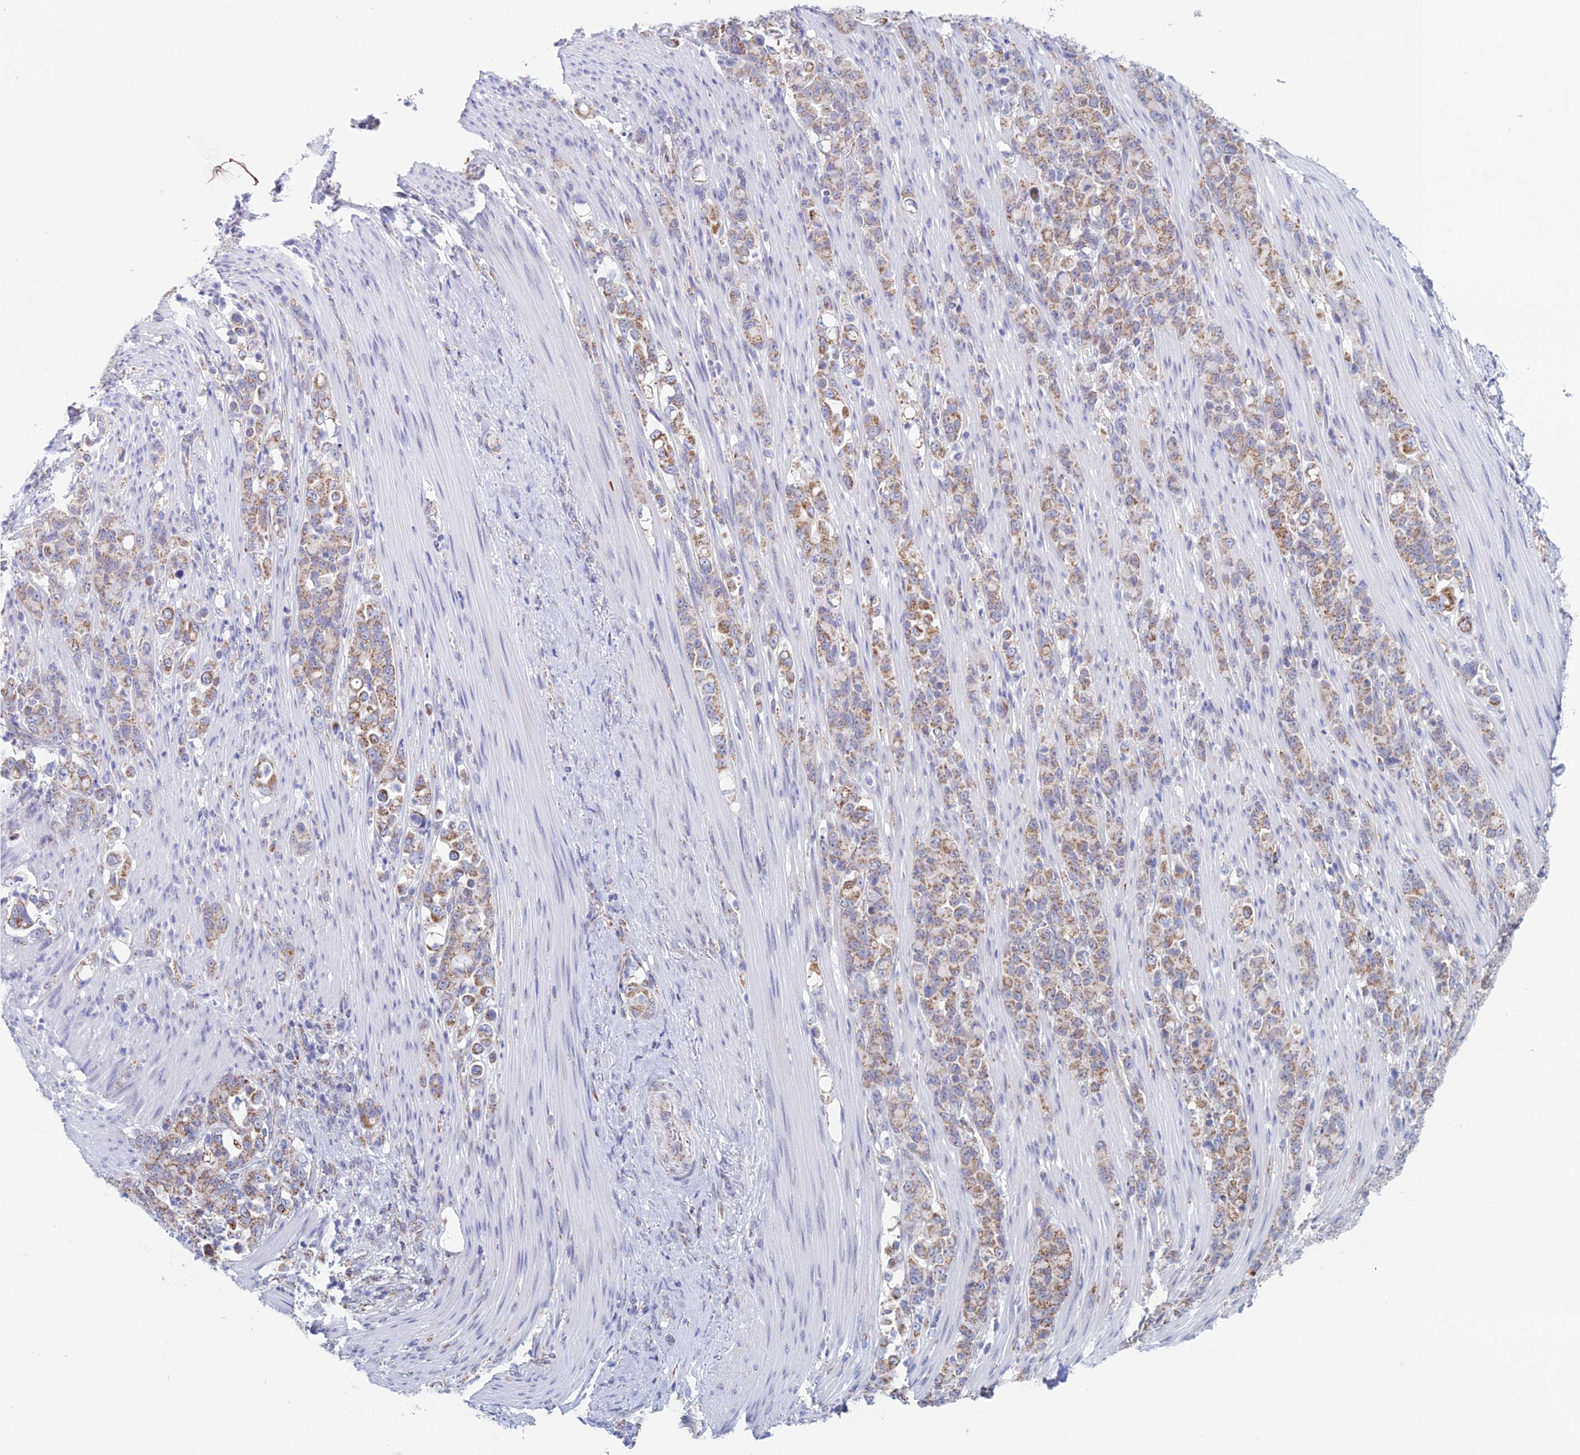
{"staining": {"intensity": "moderate", "quantity": ">75%", "location": "cytoplasmic/membranous"}, "tissue": "stomach cancer", "cell_type": "Tumor cells", "image_type": "cancer", "snomed": [{"axis": "morphology", "description": "Normal tissue, NOS"}, {"axis": "morphology", "description": "Adenocarcinoma, NOS"}, {"axis": "topography", "description": "Stomach"}], "caption": "Protein staining demonstrates moderate cytoplasmic/membranous staining in about >75% of tumor cells in stomach cancer (adenocarcinoma). (DAB IHC, brown staining for protein, blue staining for nuclei).", "gene": "ZNG1B", "patient": {"sex": "female", "age": 79}}